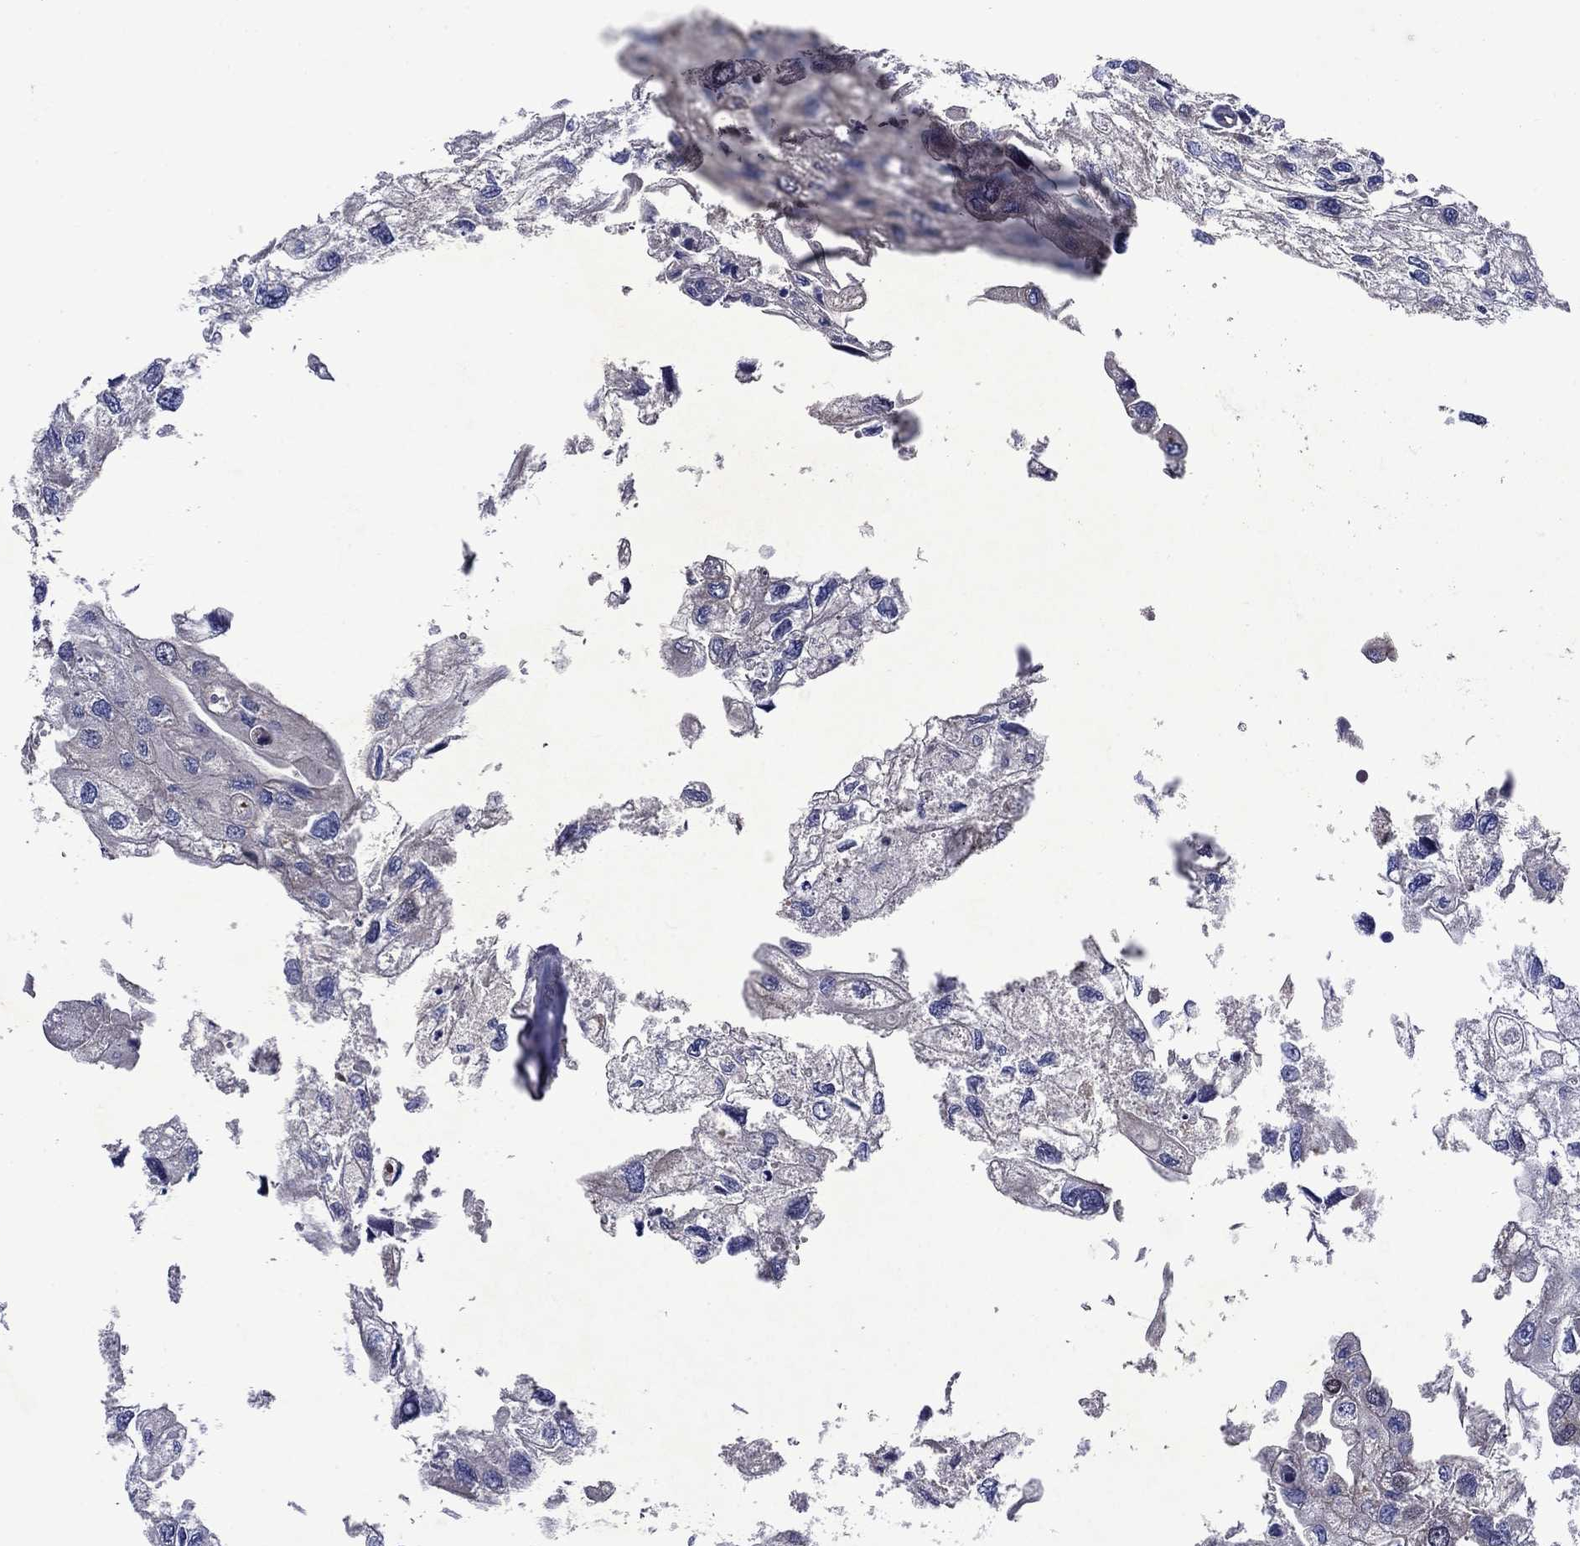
{"staining": {"intensity": "negative", "quantity": "none", "location": "none"}, "tissue": "urothelial cancer", "cell_type": "Tumor cells", "image_type": "cancer", "snomed": [{"axis": "morphology", "description": "Urothelial carcinoma, High grade"}, {"axis": "topography", "description": "Urinary bladder"}], "caption": "This histopathology image is of urothelial cancer stained with immunohistochemistry to label a protein in brown with the nuclei are counter-stained blue. There is no staining in tumor cells.", "gene": "KIF22", "patient": {"sex": "male", "age": 59}}